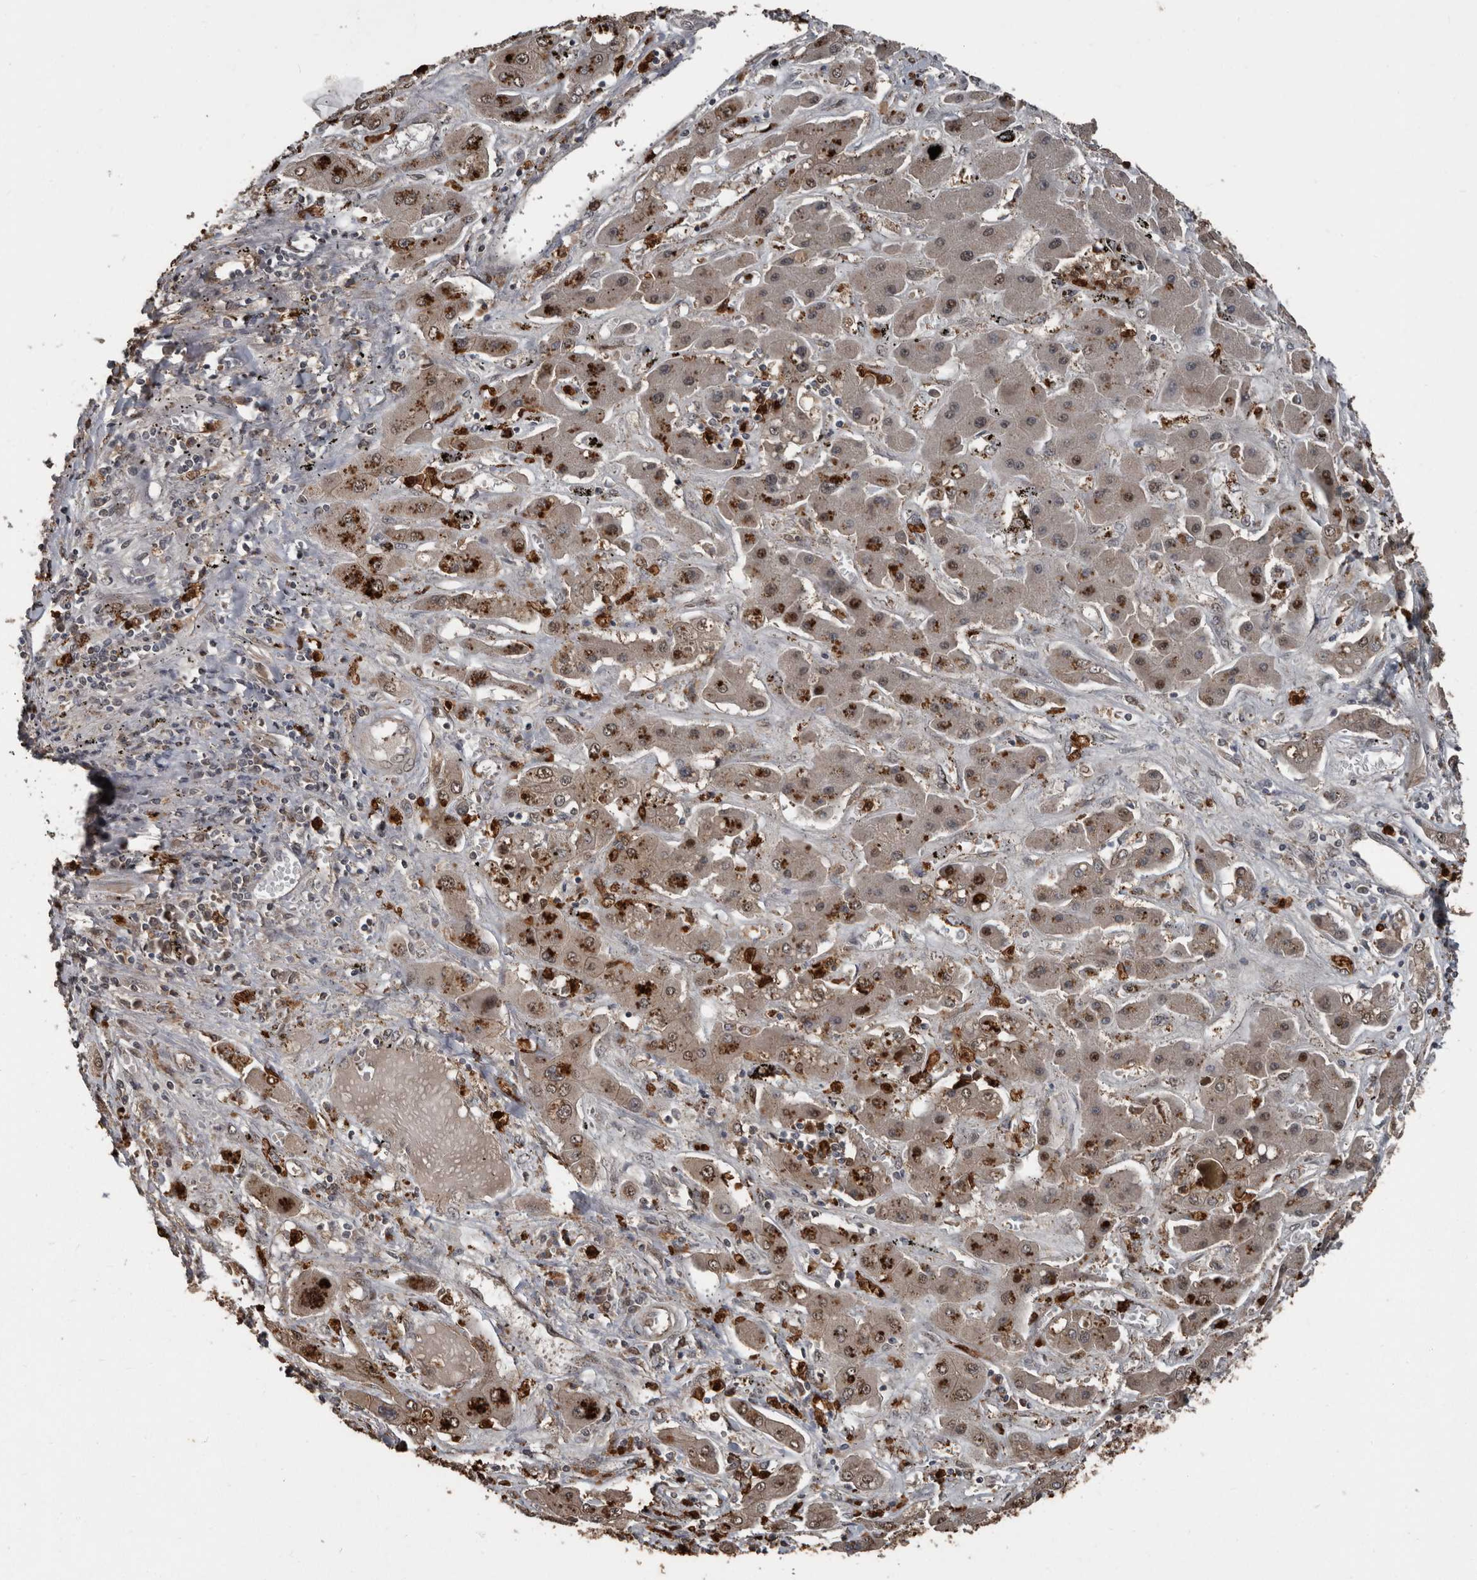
{"staining": {"intensity": "weak", "quantity": ">75%", "location": "cytoplasmic/membranous,nuclear"}, "tissue": "liver cancer", "cell_type": "Tumor cells", "image_type": "cancer", "snomed": [{"axis": "morphology", "description": "Cholangiocarcinoma"}, {"axis": "topography", "description": "Liver"}], "caption": "High-power microscopy captured an IHC photomicrograph of liver cancer (cholangiocarcinoma), revealing weak cytoplasmic/membranous and nuclear expression in about >75% of tumor cells.", "gene": "FSBP", "patient": {"sex": "male", "age": 67}}